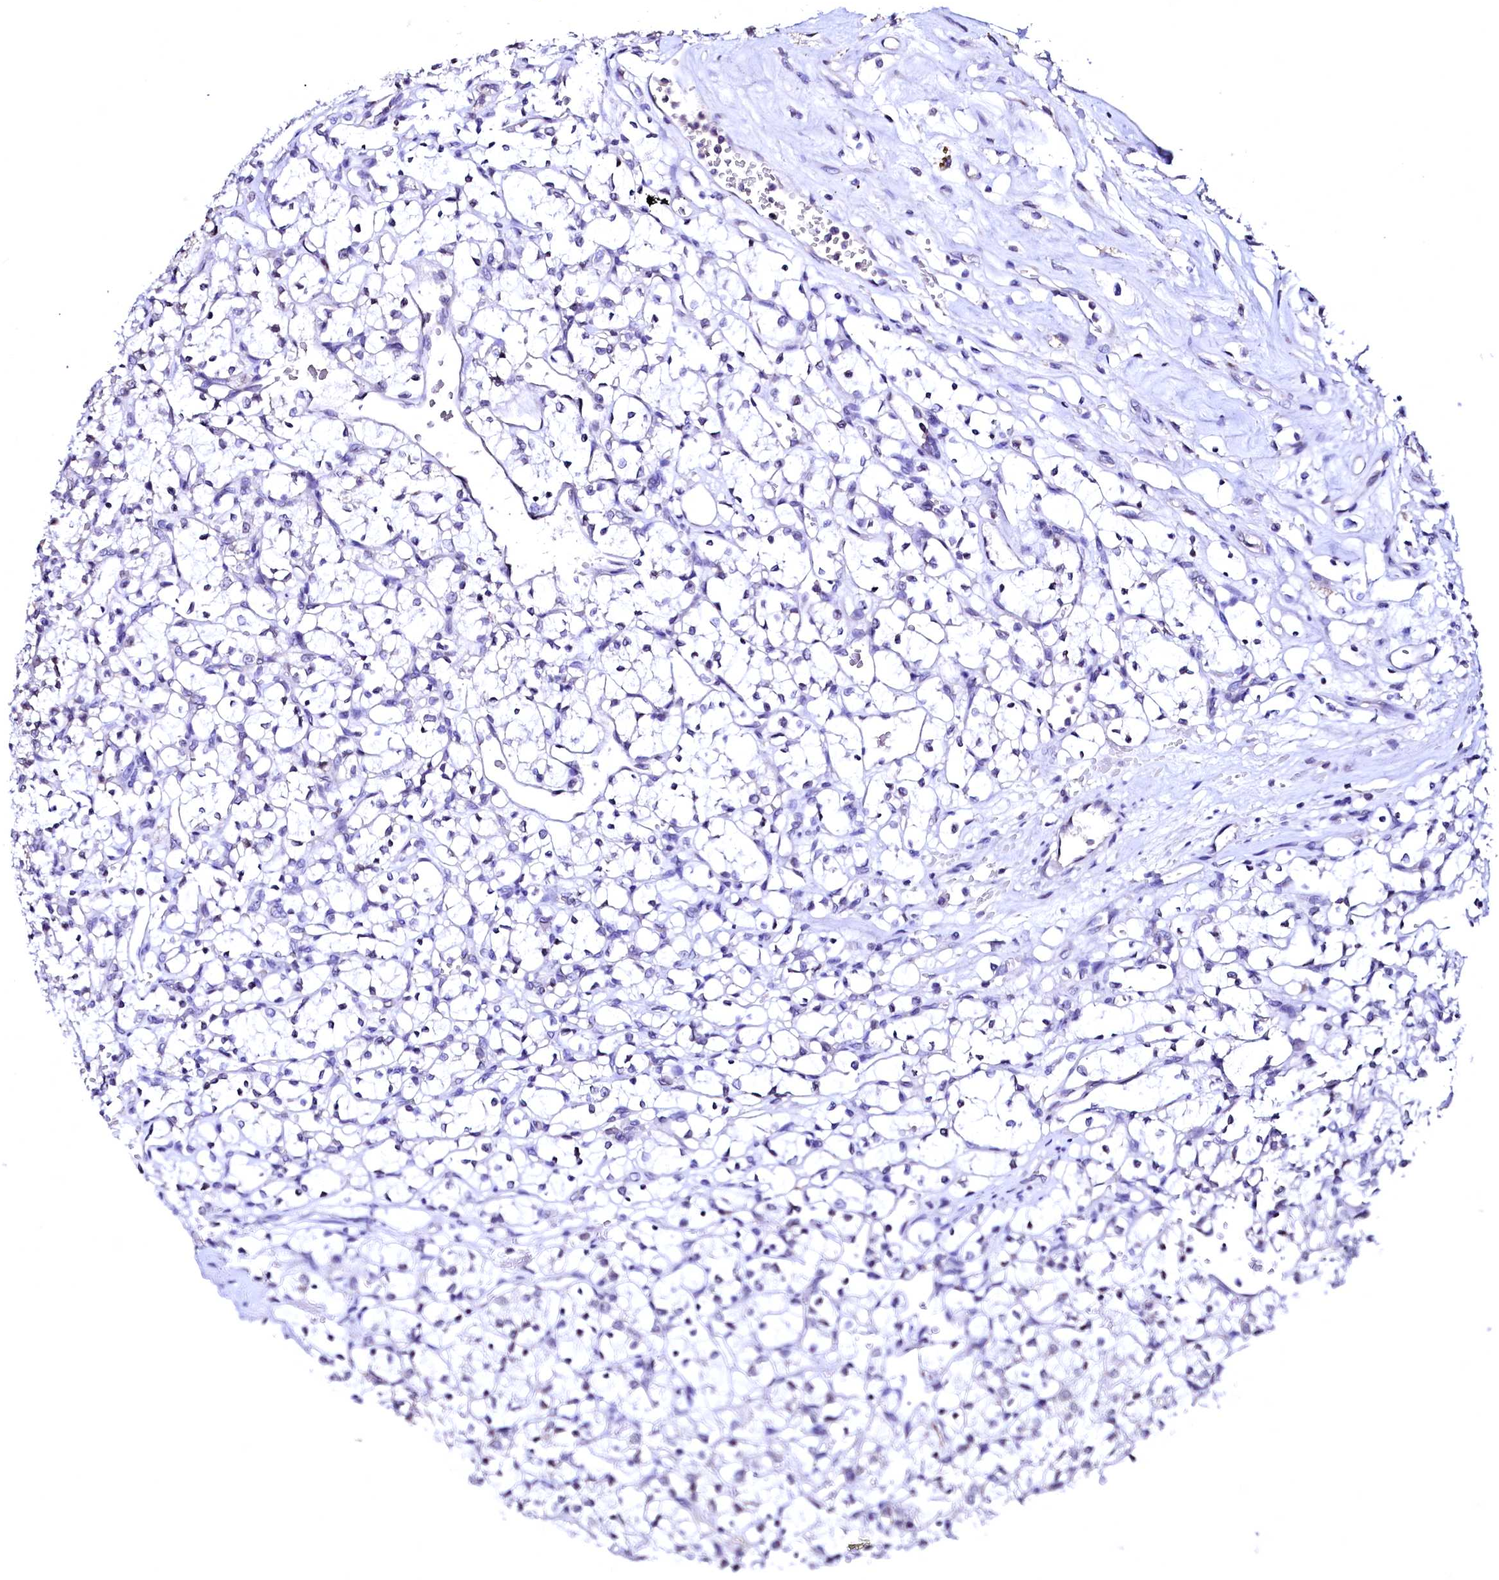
{"staining": {"intensity": "negative", "quantity": "none", "location": "none"}, "tissue": "renal cancer", "cell_type": "Tumor cells", "image_type": "cancer", "snomed": [{"axis": "morphology", "description": "Adenocarcinoma, NOS"}, {"axis": "topography", "description": "Kidney"}], "caption": "Tumor cells show no significant staining in renal cancer.", "gene": "HAND1", "patient": {"sex": "female", "age": 69}}